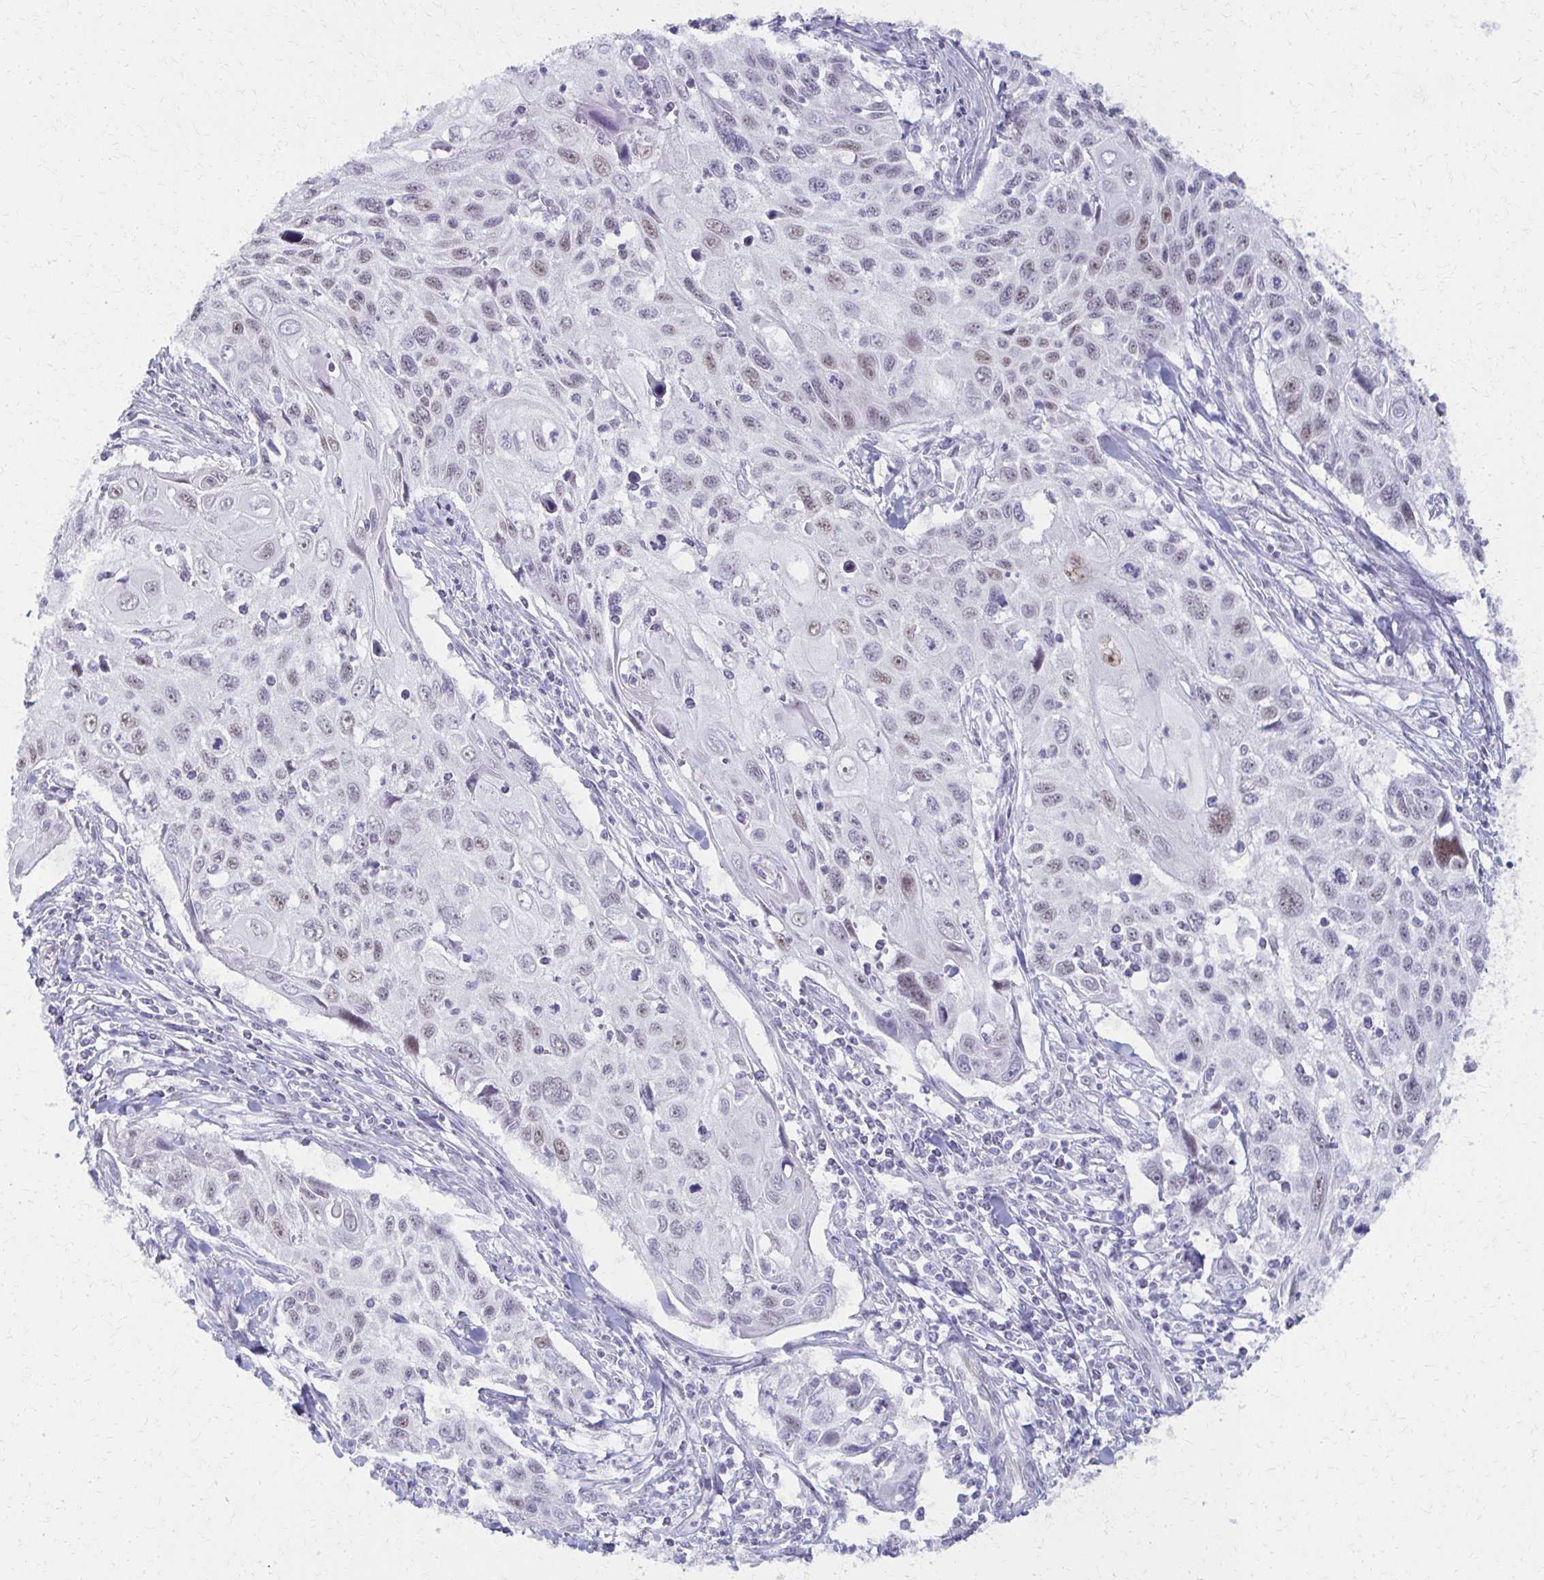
{"staining": {"intensity": "weak", "quantity": "25%-75%", "location": "nuclear"}, "tissue": "cervical cancer", "cell_type": "Tumor cells", "image_type": "cancer", "snomed": [{"axis": "morphology", "description": "Squamous cell carcinoma, NOS"}, {"axis": "topography", "description": "Cervix"}], "caption": "Immunohistochemical staining of cervical squamous cell carcinoma reveals low levels of weak nuclear protein staining in about 25%-75% of tumor cells.", "gene": "MORC4", "patient": {"sex": "female", "age": 70}}